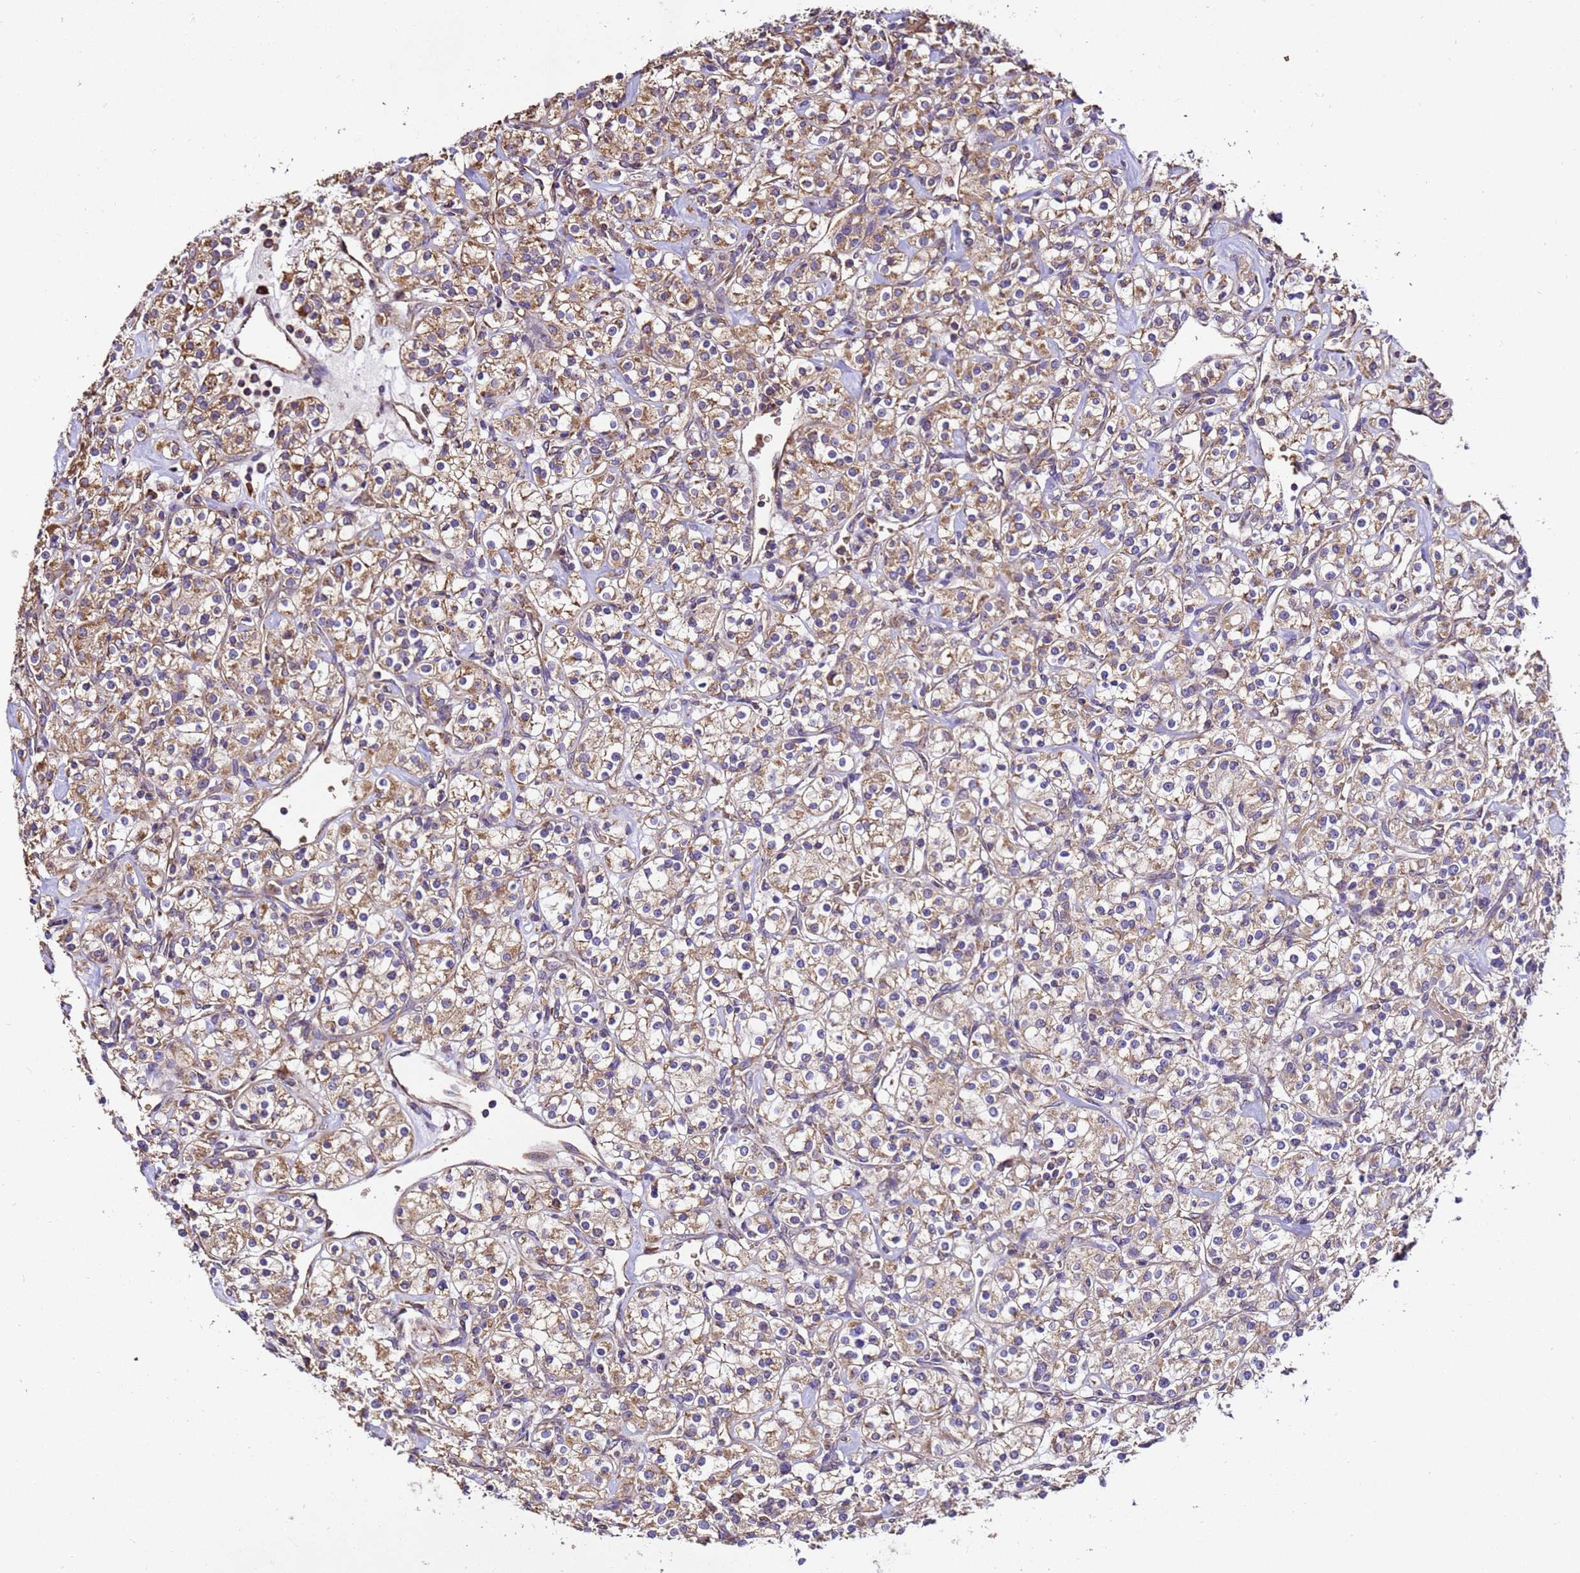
{"staining": {"intensity": "moderate", "quantity": ">75%", "location": "cytoplasmic/membranous"}, "tissue": "renal cancer", "cell_type": "Tumor cells", "image_type": "cancer", "snomed": [{"axis": "morphology", "description": "Adenocarcinoma, NOS"}, {"axis": "topography", "description": "Kidney"}], "caption": "The micrograph shows immunohistochemical staining of adenocarcinoma (renal). There is moderate cytoplasmic/membranous staining is identified in approximately >75% of tumor cells.", "gene": "LRRIQ1", "patient": {"sex": "male", "age": 77}}